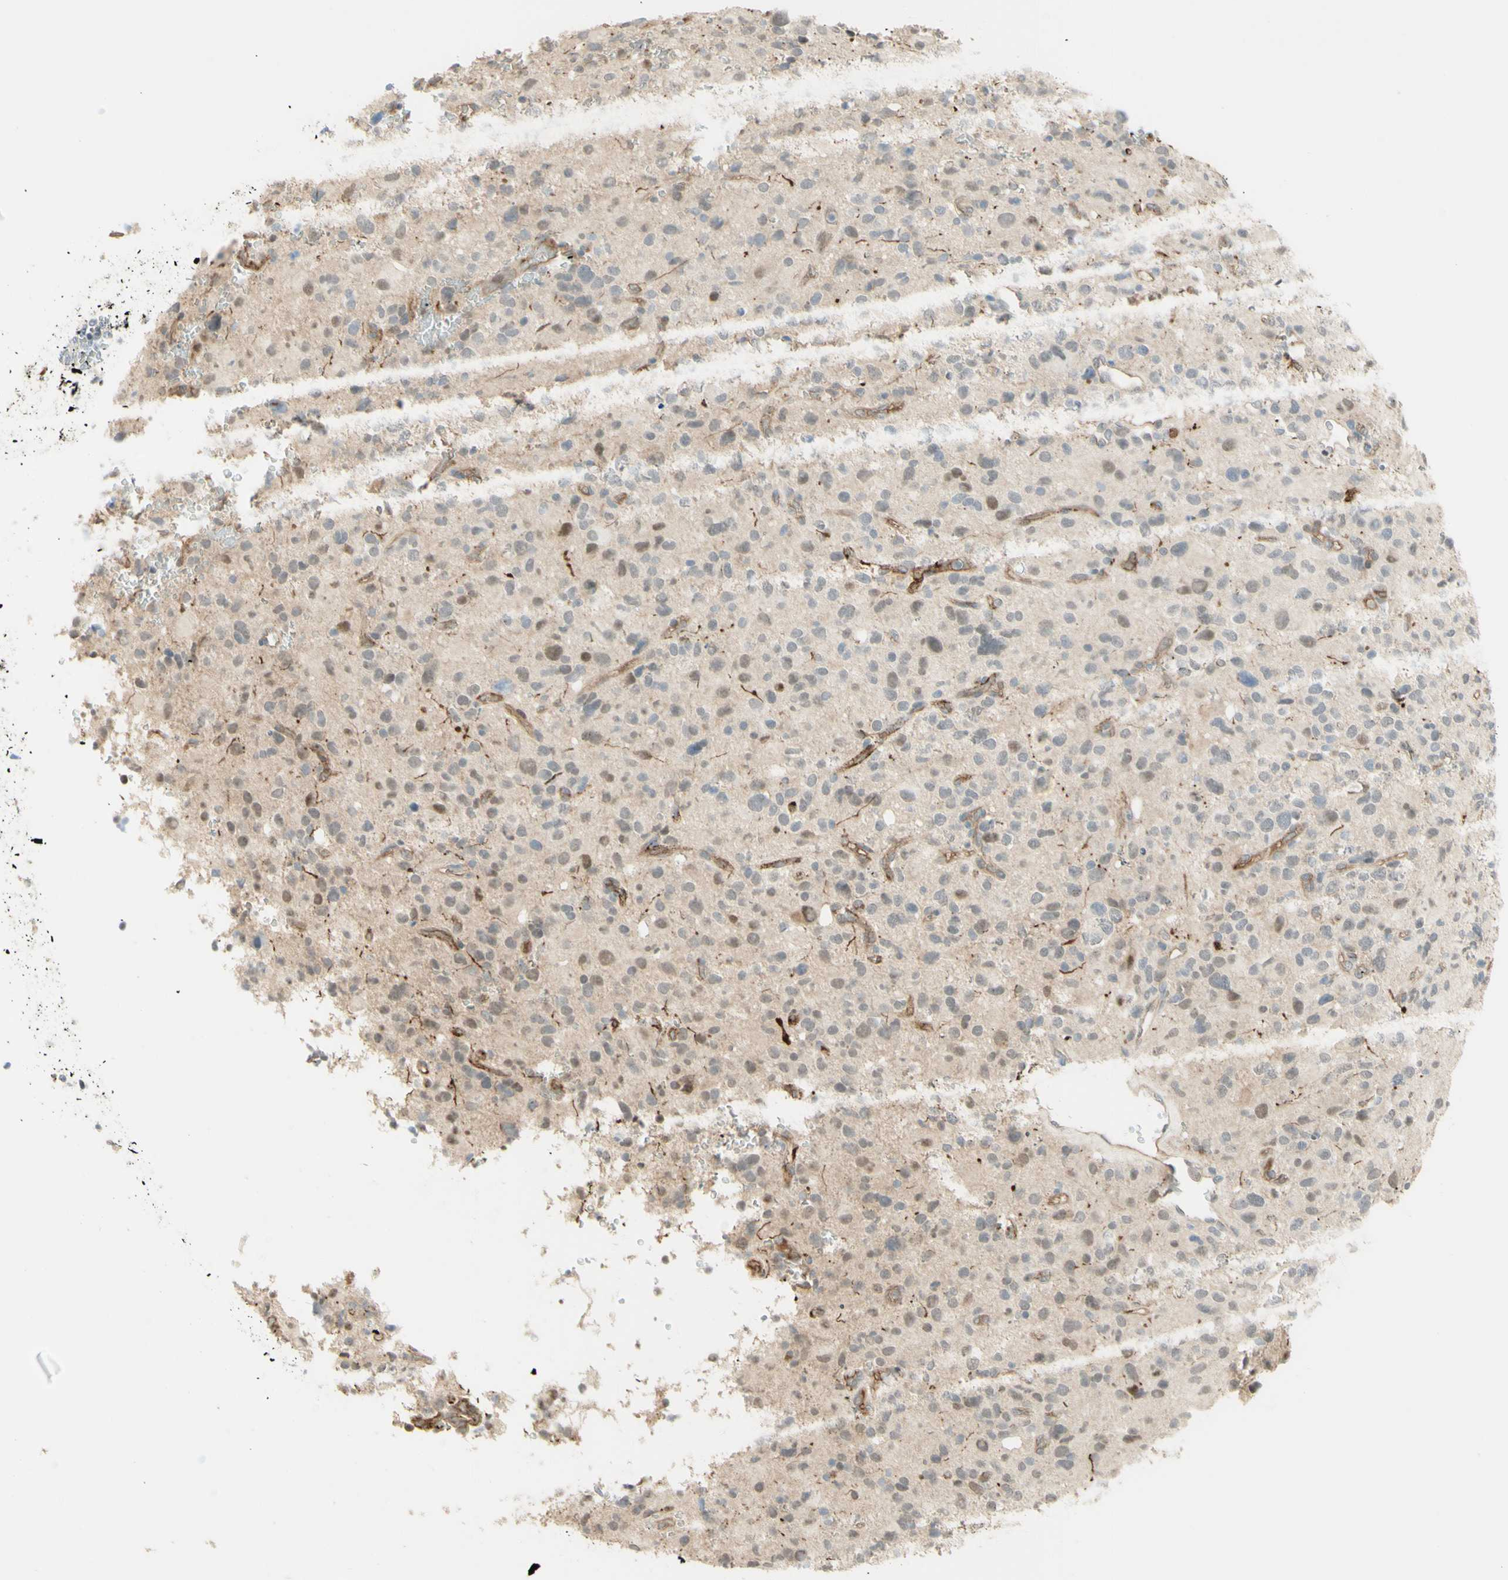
{"staining": {"intensity": "weak", "quantity": "25%-75%", "location": "nuclear"}, "tissue": "glioma", "cell_type": "Tumor cells", "image_type": "cancer", "snomed": [{"axis": "morphology", "description": "Glioma, malignant, High grade"}, {"axis": "topography", "description": "Brain"}], "caption": "Protein staining shows weak nuclear staining in approximately 25%-75% of tumor cells in malignant glioma (high-grade).", "gene": "ANGPT2", "patient": {"sex": "male", "age": 48}}